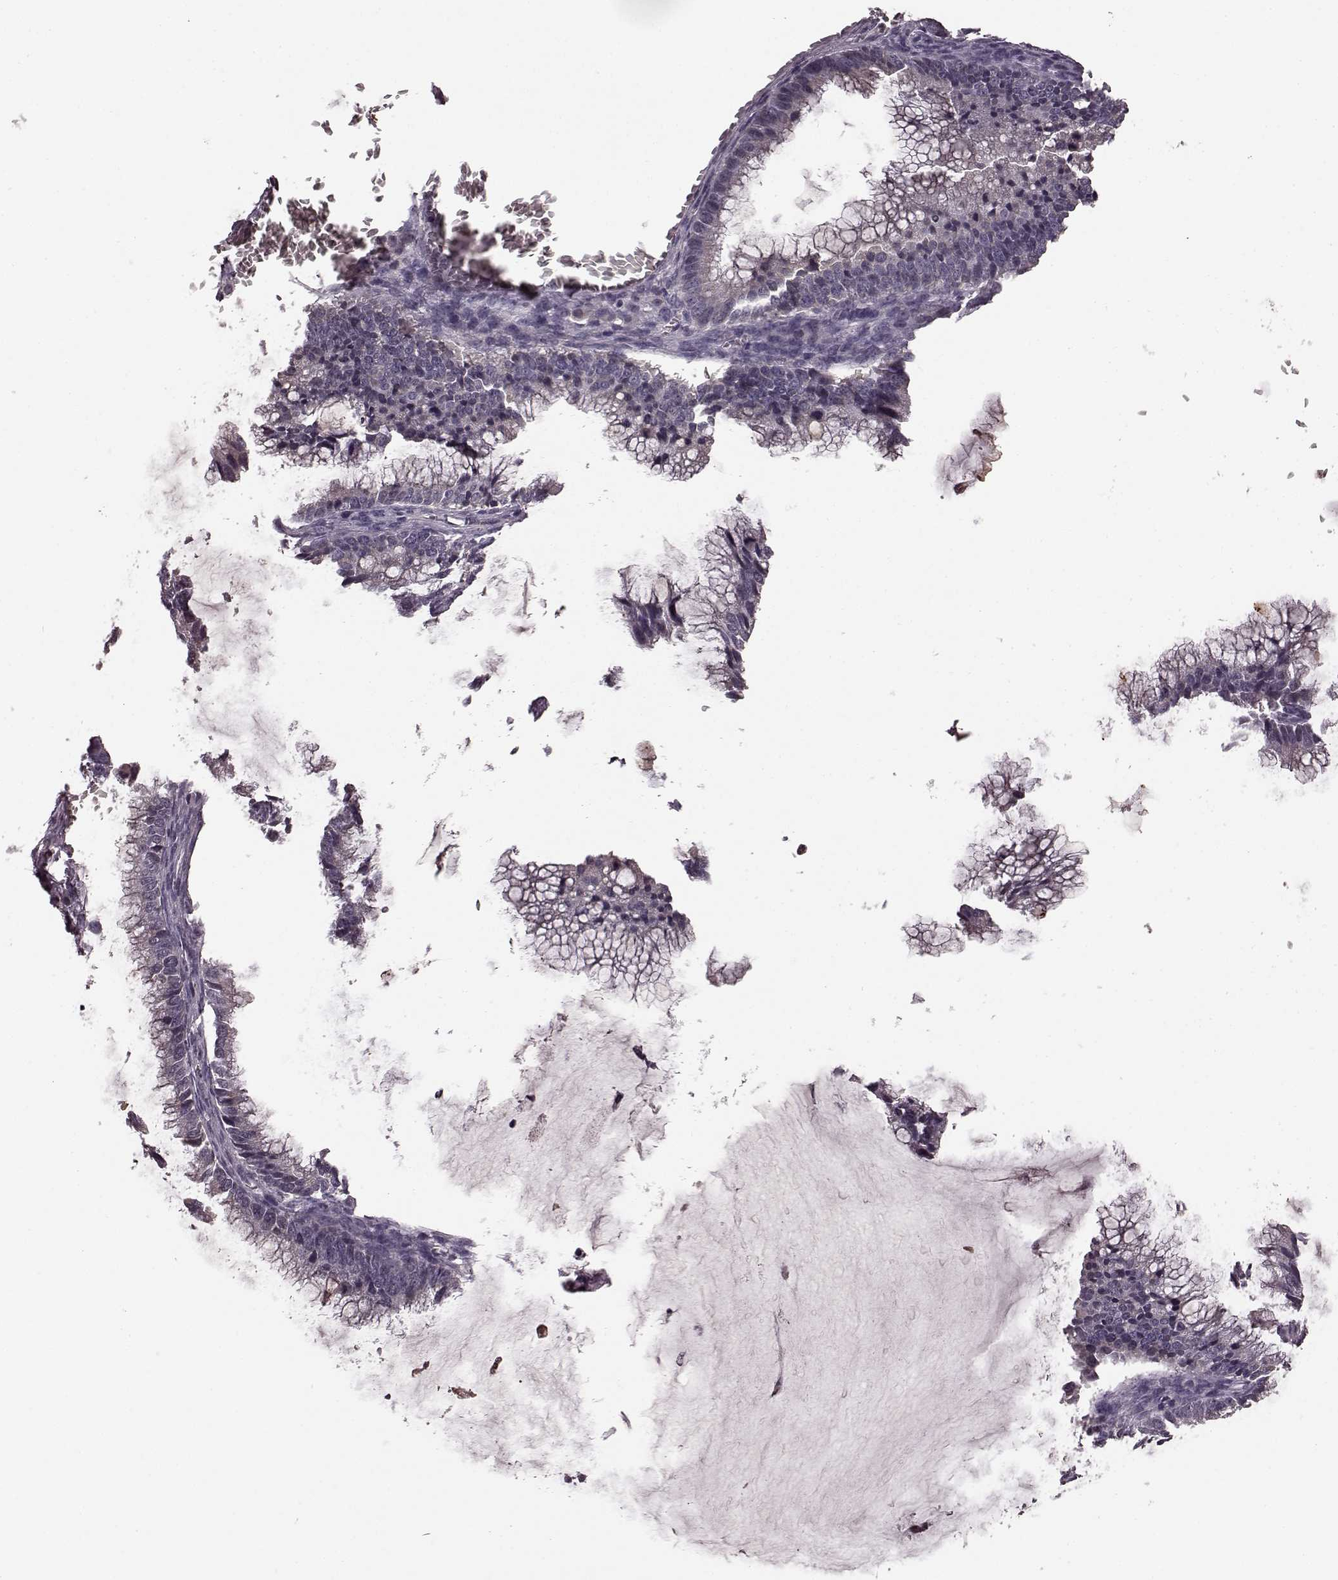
{"staining": {"intensity": "negative", "quantity": "none", "location": "none"}, "tissue": "ovarian cancer", "cell_type": "Tumor cells", "image_type": "cancer", "snomed": [{"axis": "morphology", "description": "Cystadenocarcinoma, mucinous, NOS"}, {"axis": "topography", "description": "Ovary"}], "caption": "High magnification brightfield microscopy of ovarian mucinous cystadenocarcinoma stained with DAB (3,3'-diaminobenzidine) (brown) and counterstained with hematoxylin (blue): tumor cells show no significant positivity.", "gene": "NRL", "patient": {"sex": "female", "age": 38}}